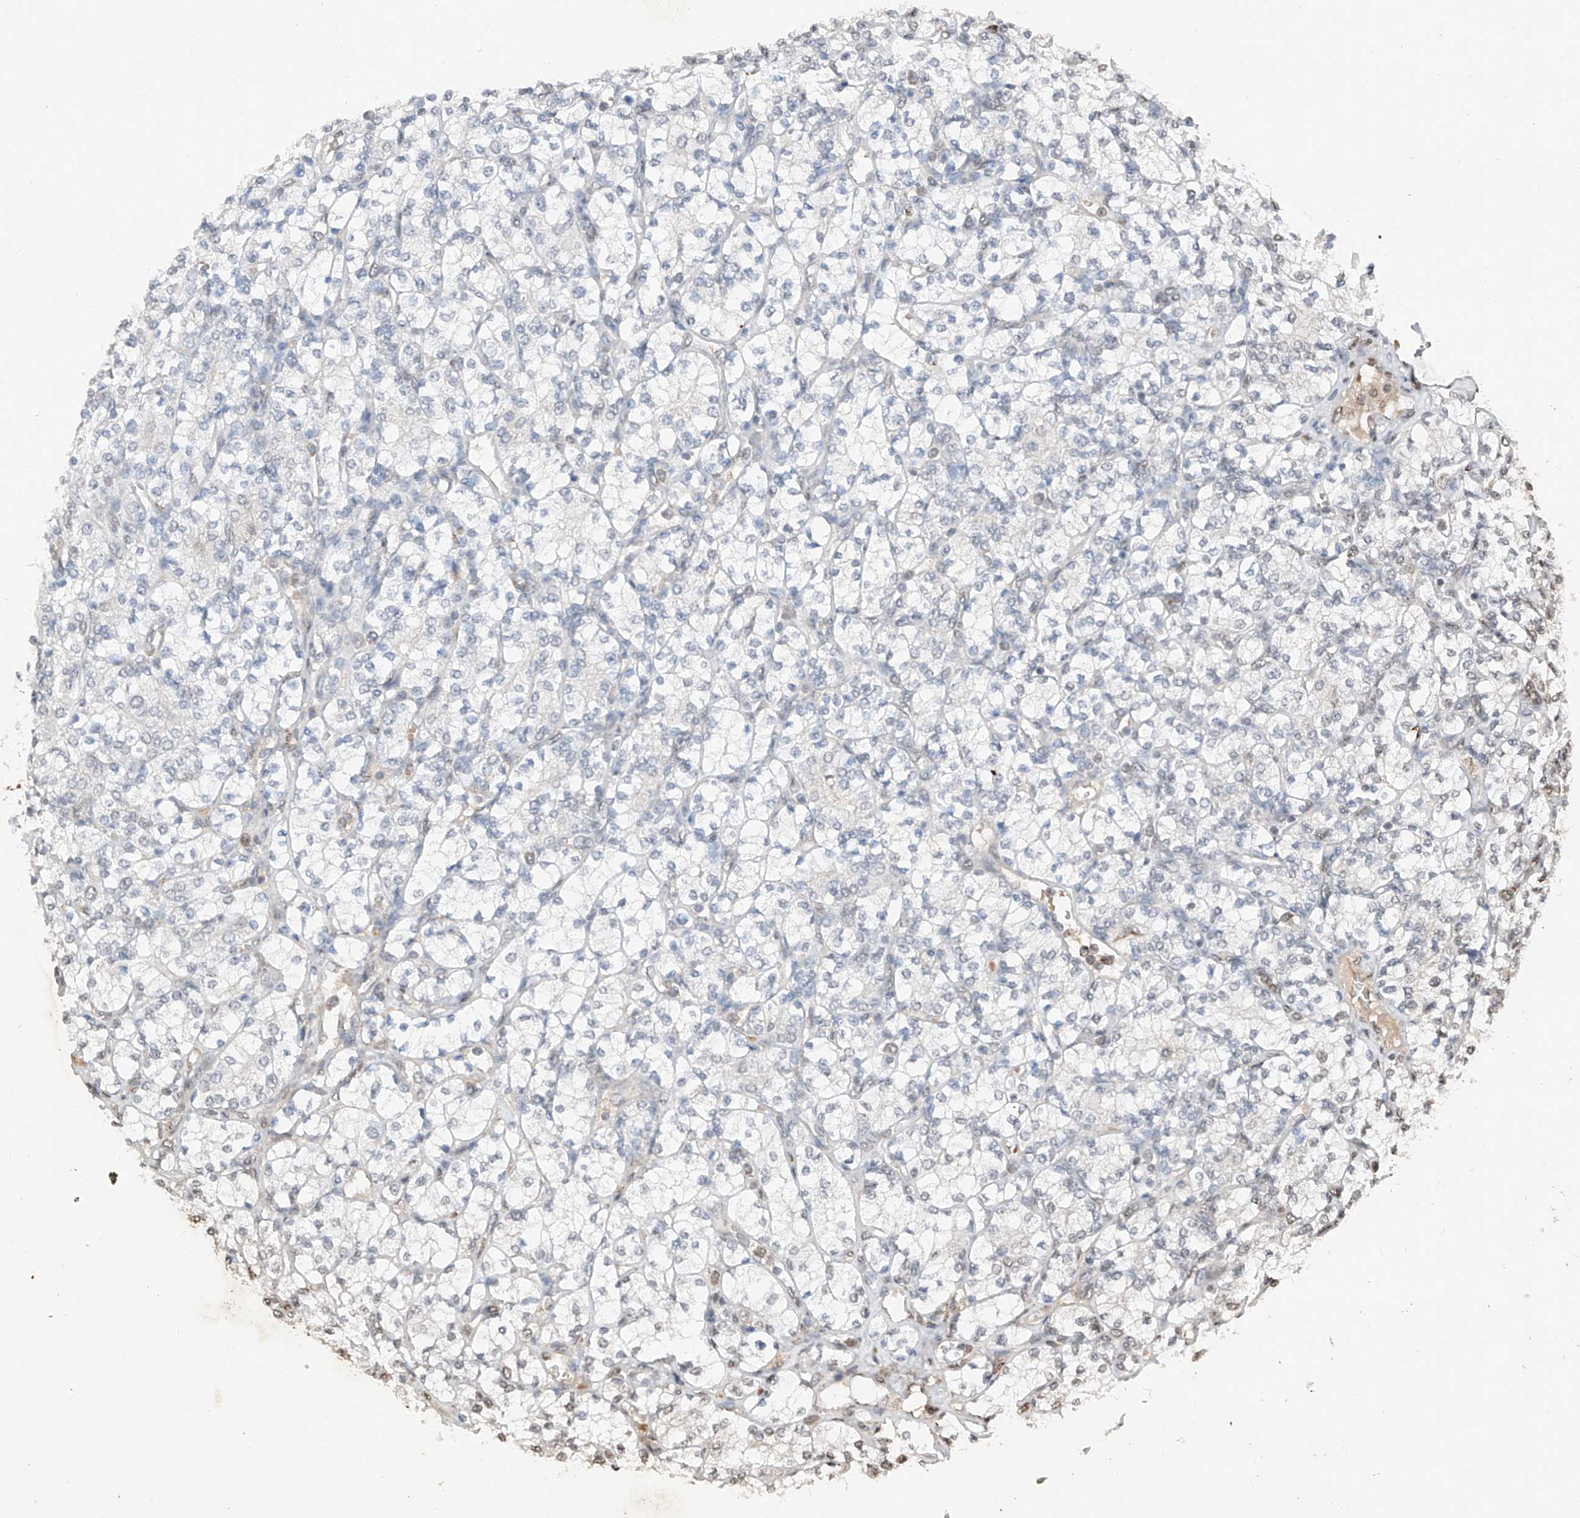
{"staining": {"intensity": "negative", "quantity": "none", "location": "none"}, "tissue": "renal cancer", "cell_type": "Tumor cells", "image_type": "cancer", "snomed": [{"axis": "morphology", "description": "Adenocarcinoma, NOS"}, {"axis": "topography", "description": "Kidney"}], "caption": "Tumor cells are negative for brown protein staining in renal cancer. (Stains: DAB IHC with hematoxylin counter stain, Microscopy: brightfield microscopy at high magnification).", "gene": "TBX4", "patient": {"sex": "male", "age": 77}}